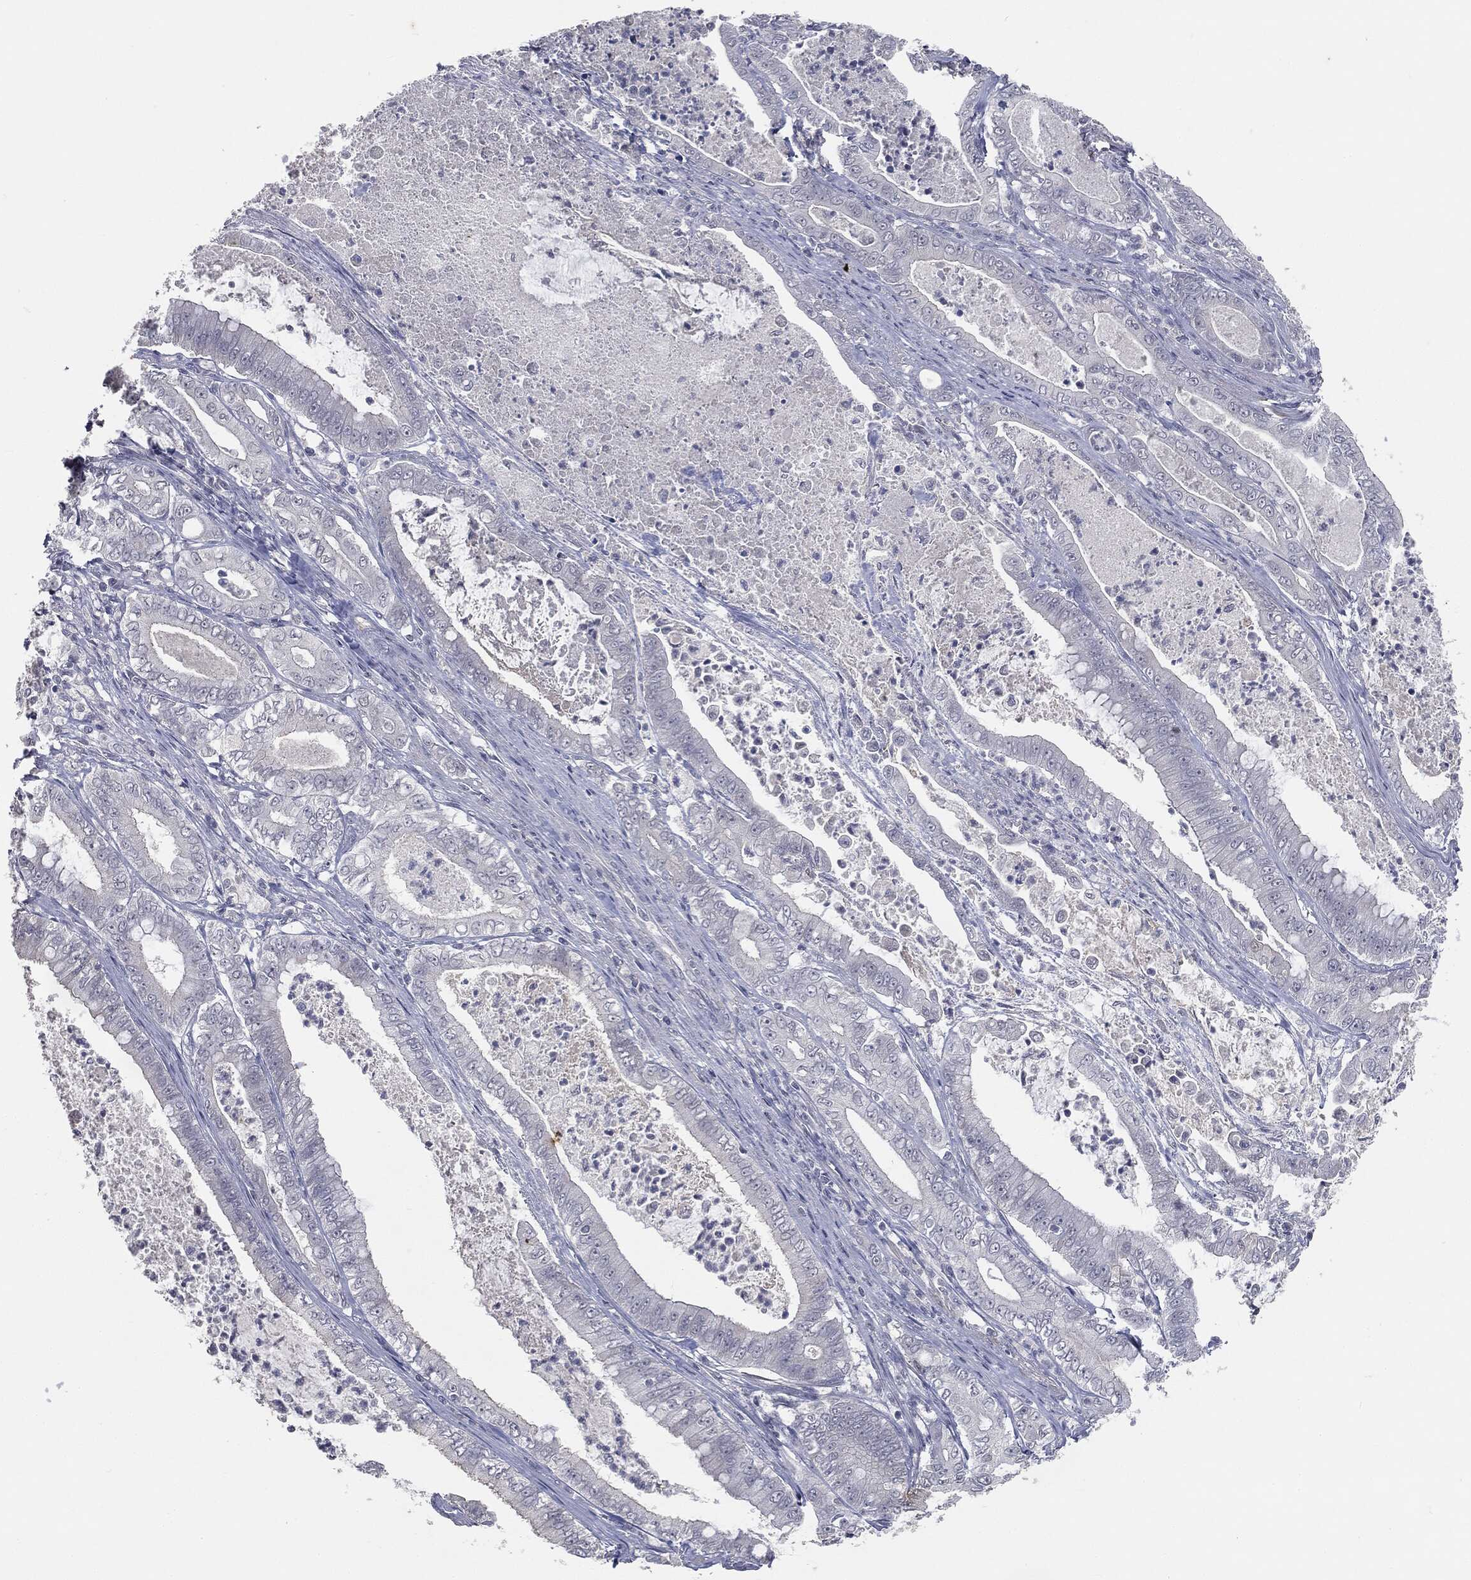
{"staining": {"intensity": "negative", "quantity": "none", "location": "none"}, "tissue": "pancreatic cancer", "cell_type": "Tumor cells", "image_type": "cancer", "snomed": [{"axis": "morphology", "description": "Adenocarcinoma, NOS"}, {"axis": "topography", "description": "Pancreas"}], "caption": "Immunohistochemical staining of human pancreatic cancer reveals no significant expression in tumor cells. (DAB immunohistochemistry (IHC) with hematoxylin counter stain).", "gene": "SLC2A2", "patient": {"sex": "male", "age": 71}}